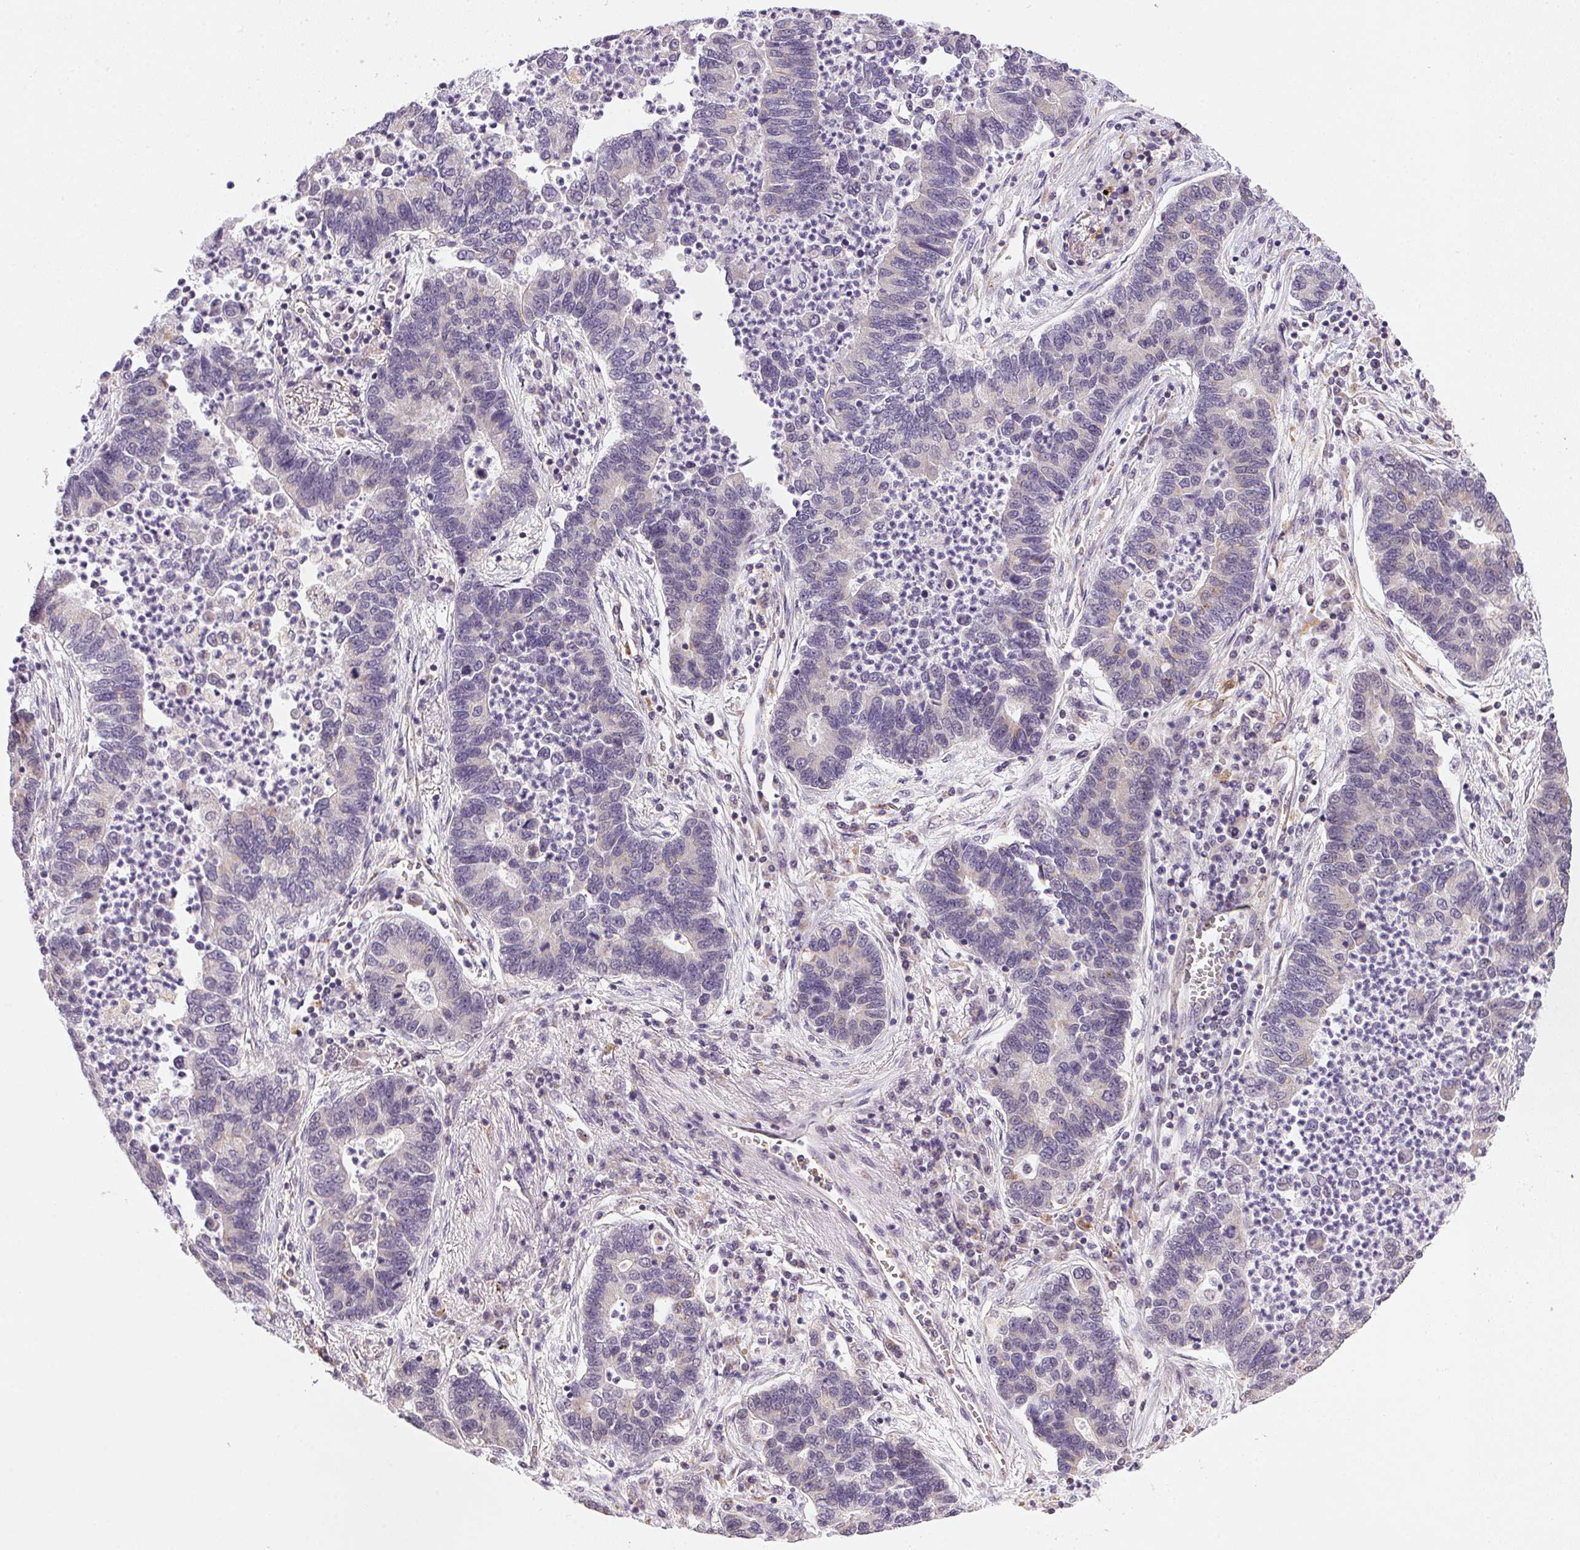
{"staining": {"intensity": "negative", "quantity": "none", "location": "none"}, "tissue": "lung cancer", "cell_type": "Tumor cells", "image_type": "cancer", "snomed": [{"axis": "morphology", "description": "Adenocarcinoma, NOS"}, {"axis": "topography", "description": "Lung"}], "caption": "Lung adenocarcinoma stained for a protein using immunohistochemistry exhibits no expression tumor cells.", "gene": "METTL13", "patient": {"sex": "female", "age": 57}}